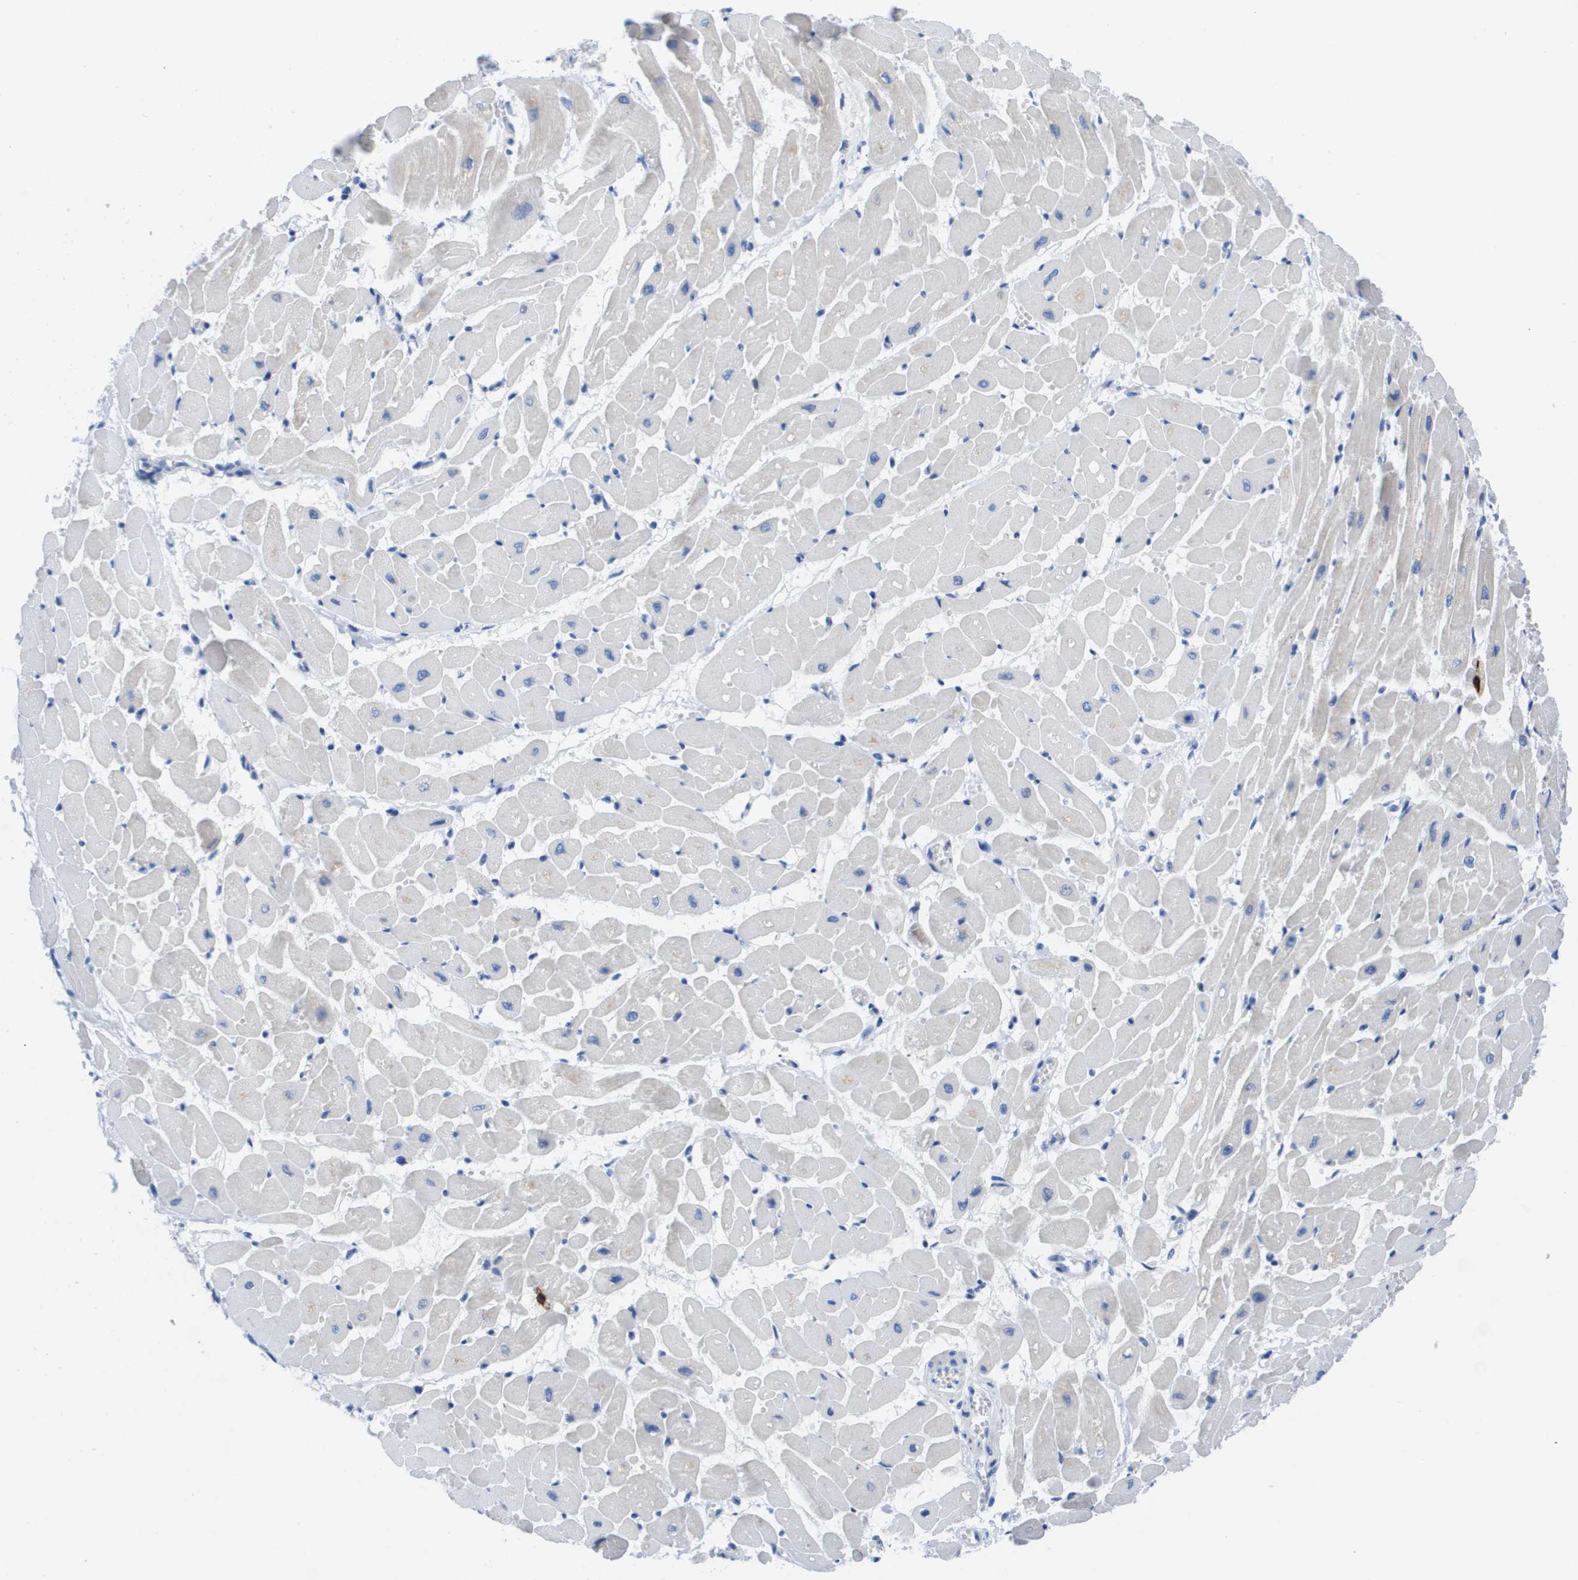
{"staining": {"intensity": "negative", "quantity": "none", "location": "none"}, "tissue": "heart muscle", "cell_type": "Cardiomyocytes", "image_type": "normal", "snomed": [{"axis": "morphology", "description": "Normal tissue, NOS"}, {"axis": "topography", "description": "Heart"}], "caption": "Image shows no significant protein expression in cardiomyocytes of unremarkable heart muscle.", "gene": "MS4A1", "patient": {"sex": "male", "age": 45}}